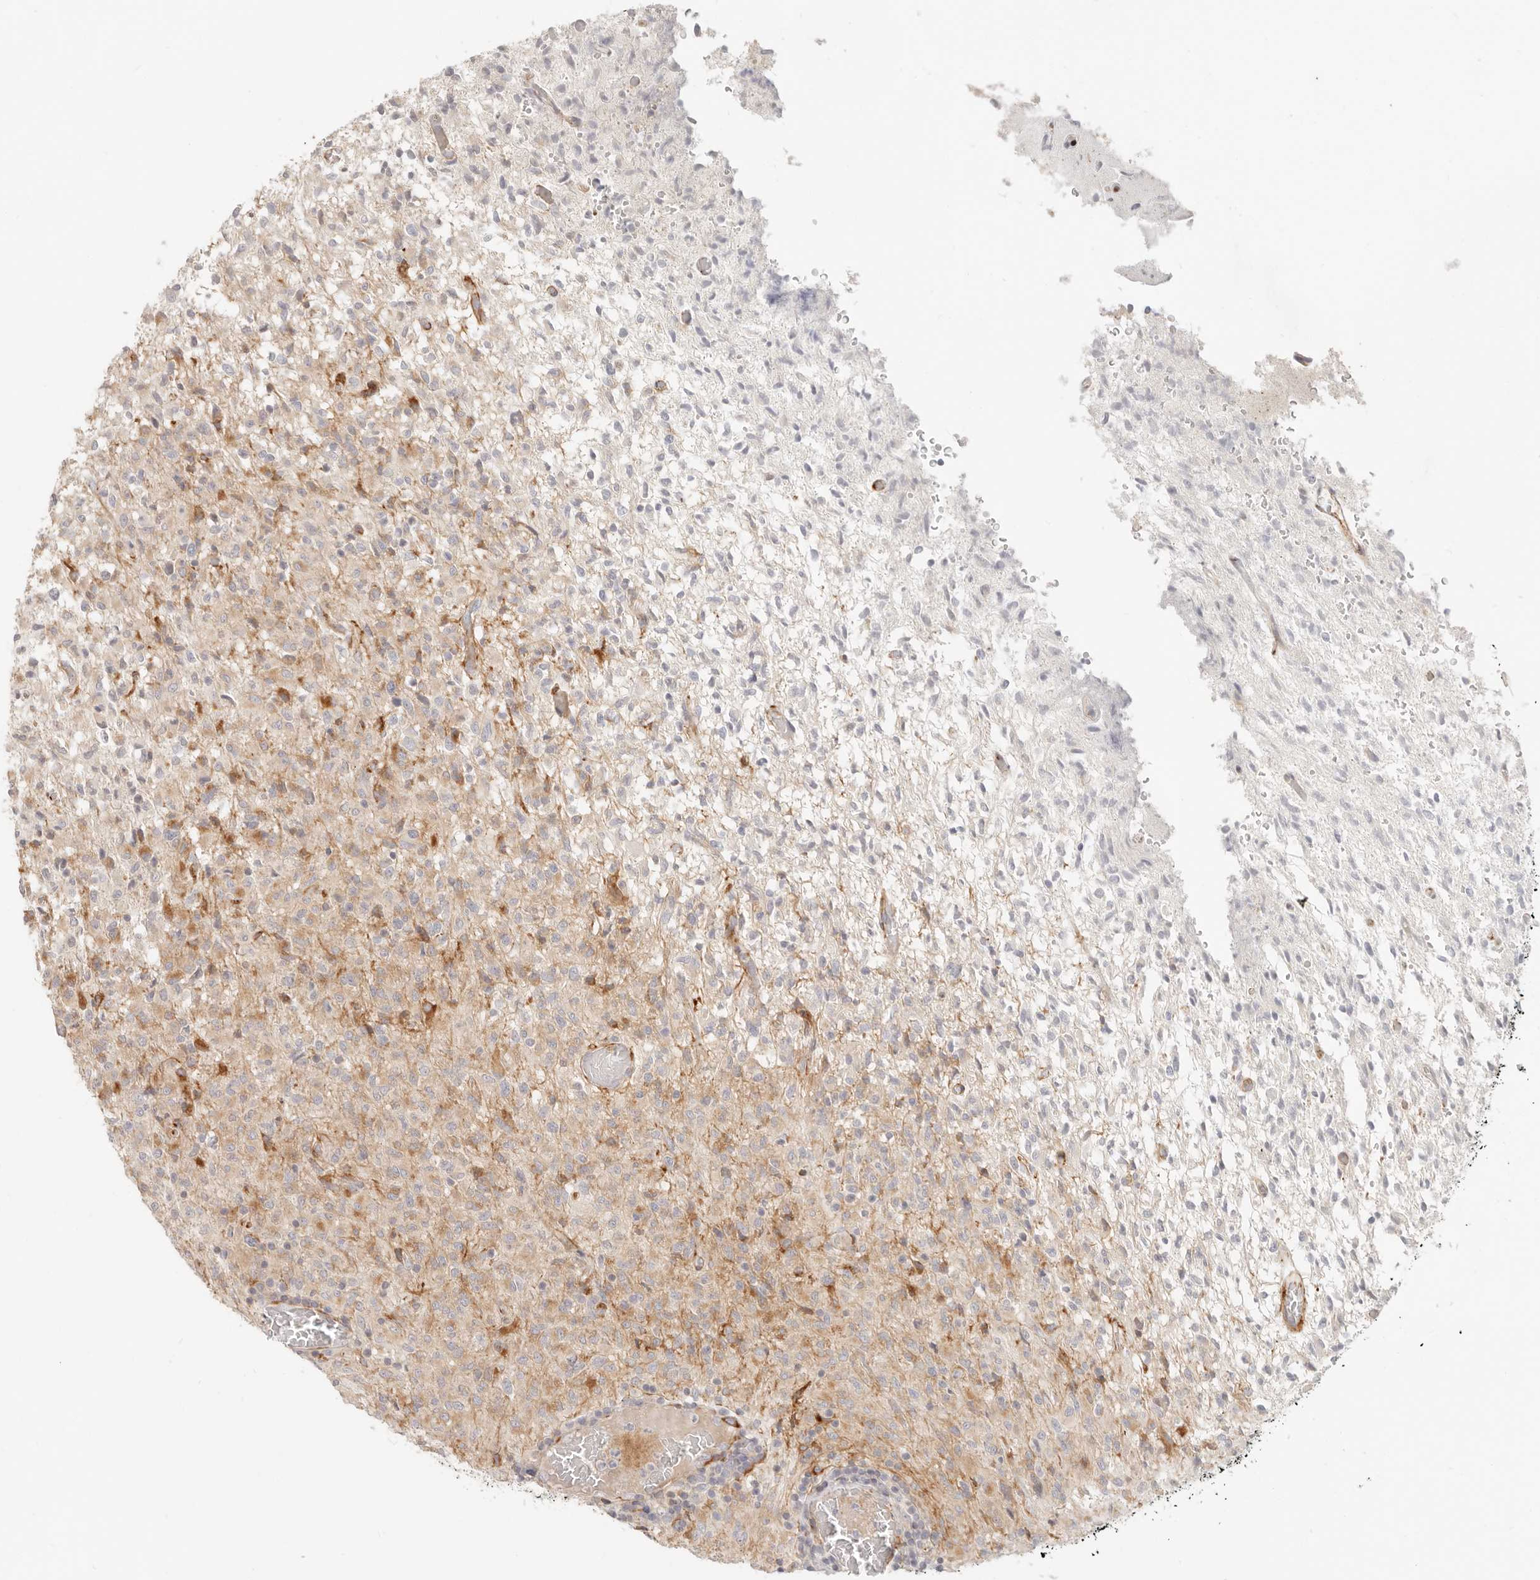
{"staining": {"intensity": "moderate", "quantity": "25%-75%", "location": "cytoplasmic/membranous"}, "tissue": "glioma", "cell_type": "Tumor cells", "image_type": "cancer", "snomed": [{"axis": "morphology", "description": "Glioma, malignant, High grade"}, {"axis": "topography", "description": "Brain"}], "caption": "Immunohistochemical staining of human glioma demonstrates medium levels of moderate cytoplasmic/membranous protein staining in approximately 25%-75% of tumor cells. (brown staining indicates protein expression, while blue staining denotes nuclei).", "gene": "SASS6", "patient": {"sex": "female", "age": 57}}